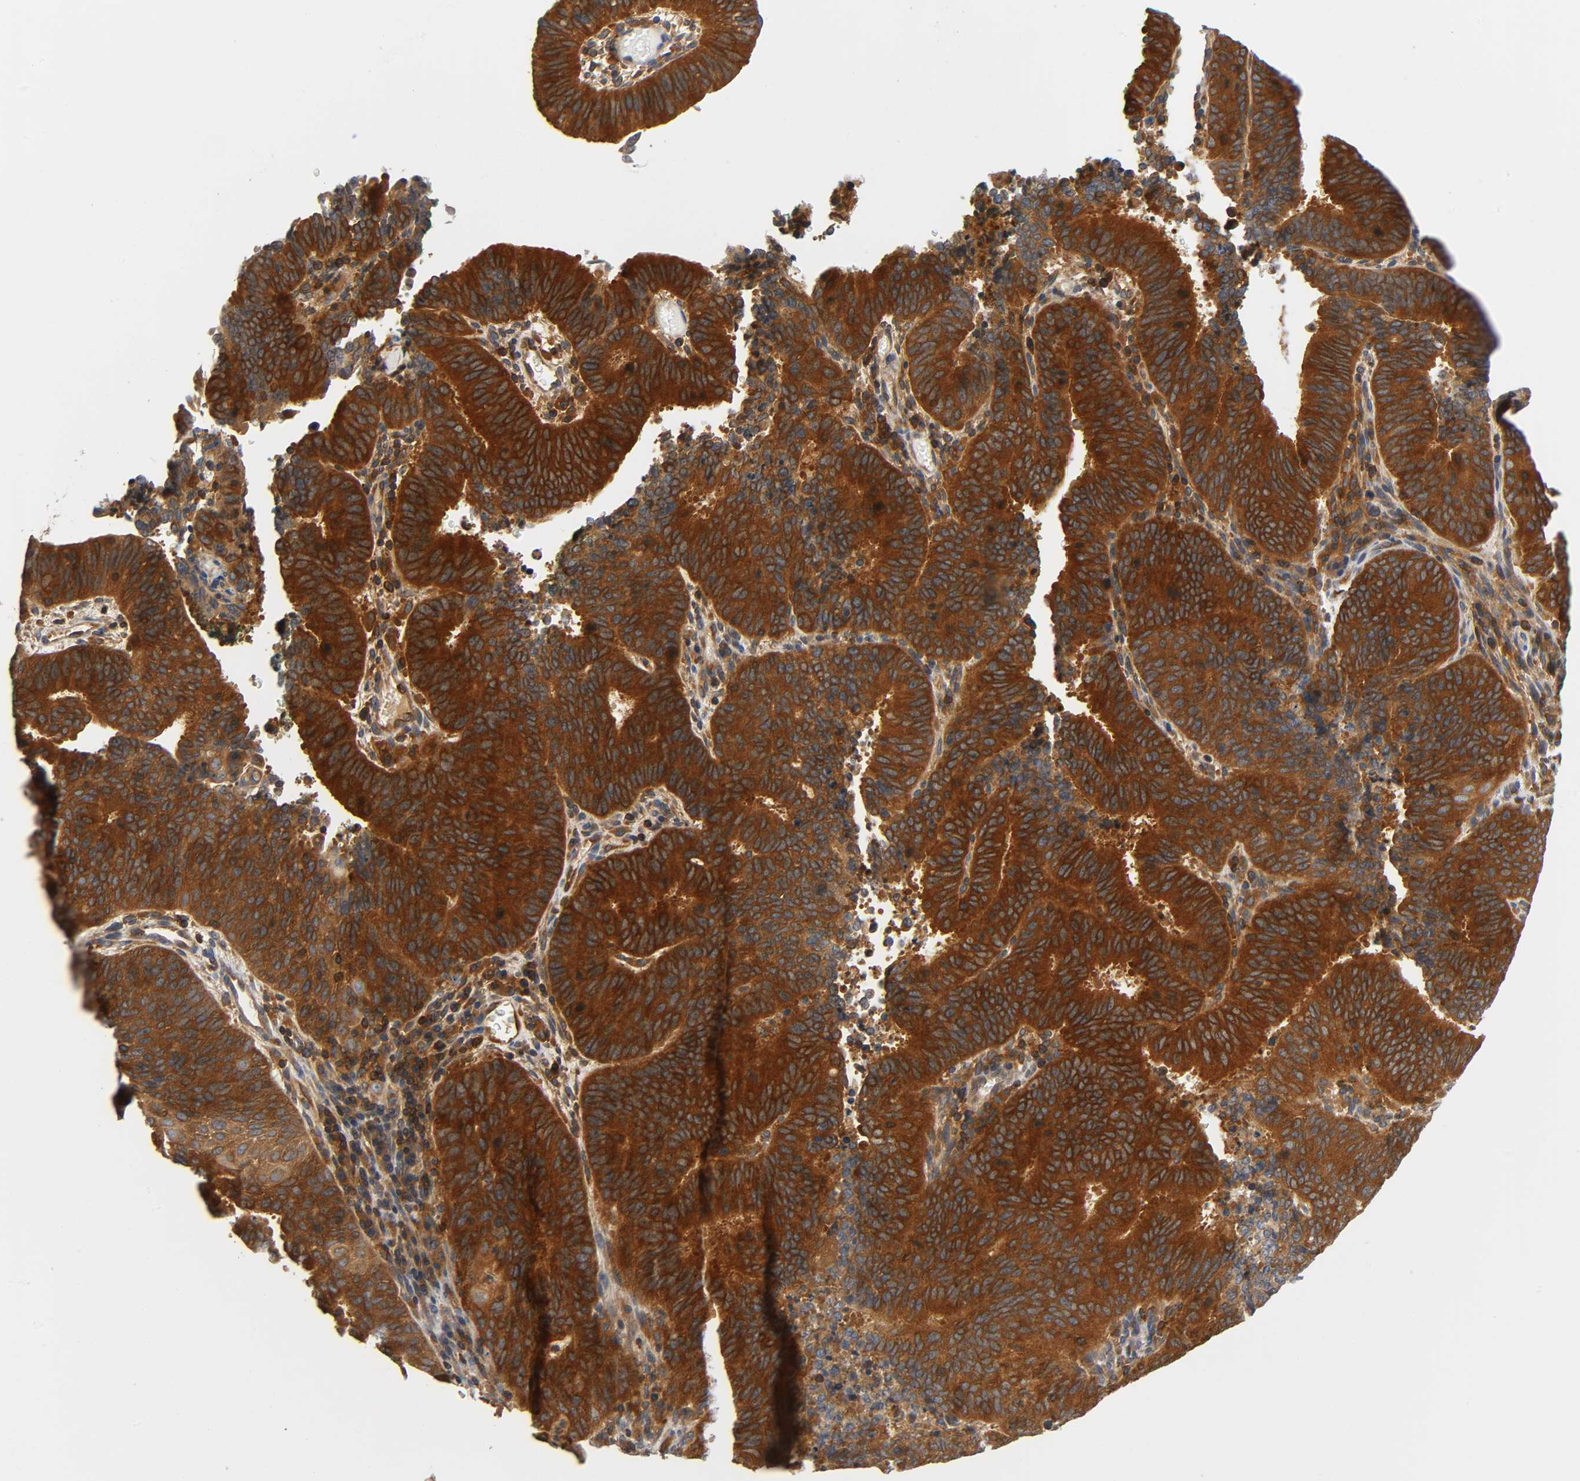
{"staining": {"intensity": "strong", "quantity": ">75%", "location": "cytoplasmic/membranous"}, "tissue": "cervical cancer", "cell_type": "Tumor cells", "image_type": "cancer", "snomed": [{"axis": "morphology", "description": "Adenocarcinoma, NOS"}, {"axis": "topography", "description": "Cervix"}], "caption": "This is an image of immunohistochemistry (IHC) staining of cervical cancer (adenocarcinoma), which shows strong expression in the cytoplasmic/membranous of tumor cells.", "gene": "PRKAB1", "patient": {"sex": "female", "age": 44}}